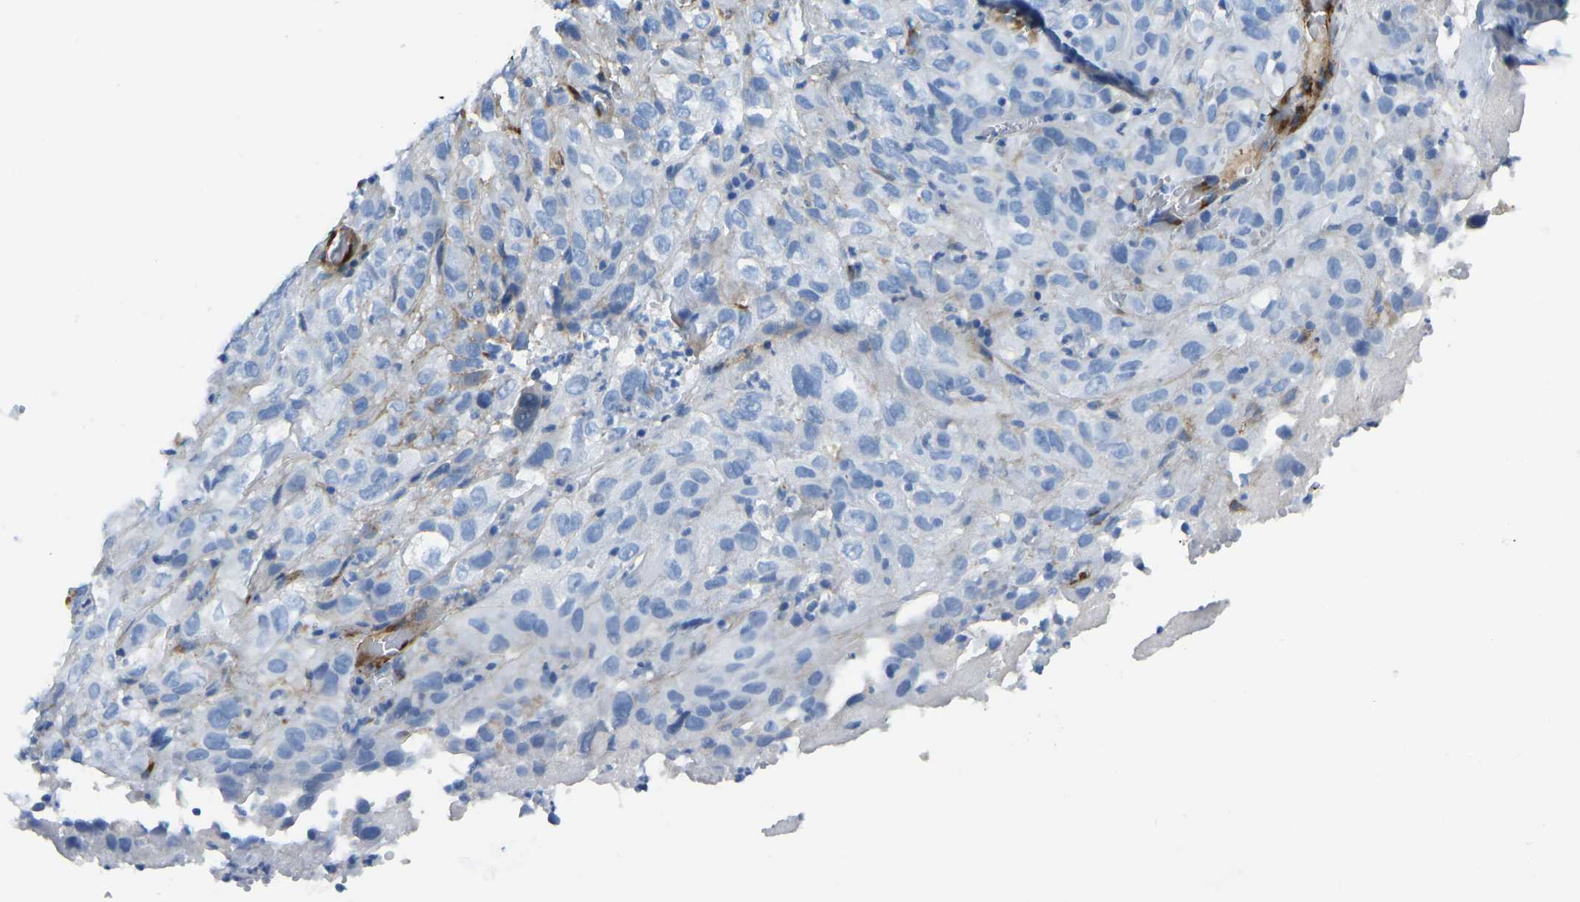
{"staining": {"intensity": "negative", "quantity": "none", "location": "none"}, "tissue": "cervical cancer", "cell_type": "Tumor cells", "image_type": "cancer", "snomed": [{"axis": "morphology", "description": "Squamous cell carcinoma, NOS"}, {"axis": "topography", "description": "Cervix"}], "caption": "Image shows no significant protein staining in tumor cells of cervical cancer.", "gene": "COL15A1", "patient": {"sex": "female", "age": 32}}